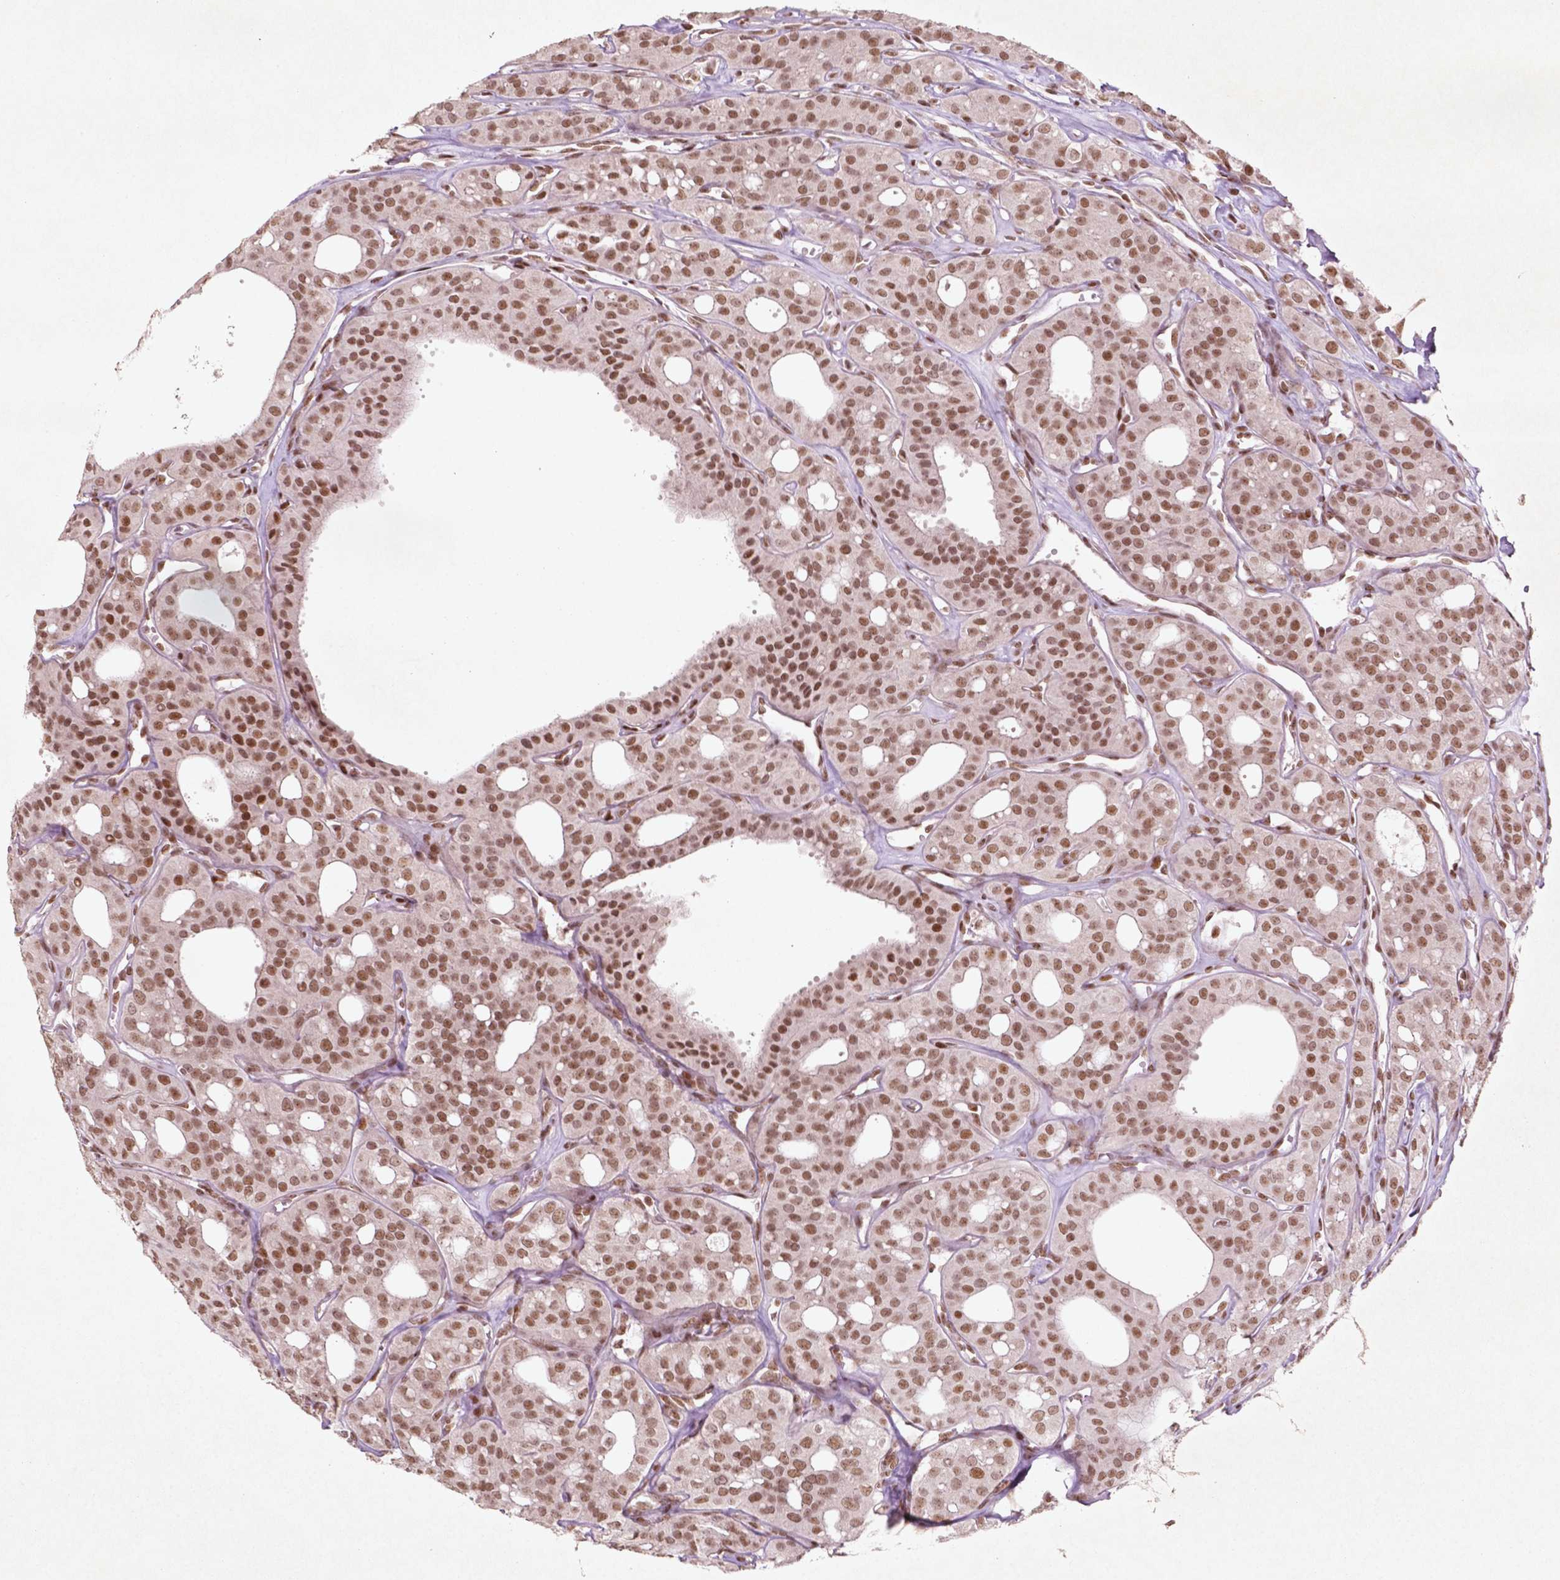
{"staining": {"intensity": "moderate", "quantity": ">75%", "location": "nuclear"}, "tissue": "thyroid cancer", "cell_type": "Tumor cells", "image_type": "cancer", "snomed": [{"axis": "morphology", "description": "Follicular adenoma carcinoma, NOS"}, {"axis": "topography", "description": "Thyroid gland"}], "caption": "This is a photomicrograph of immunohistochemistry staining of thyroid cancer, which shows moderate positivity in the nuclear of tumor cells.", "gene": "HMG20B", "patient": {"sex": "male", "age": 75}}